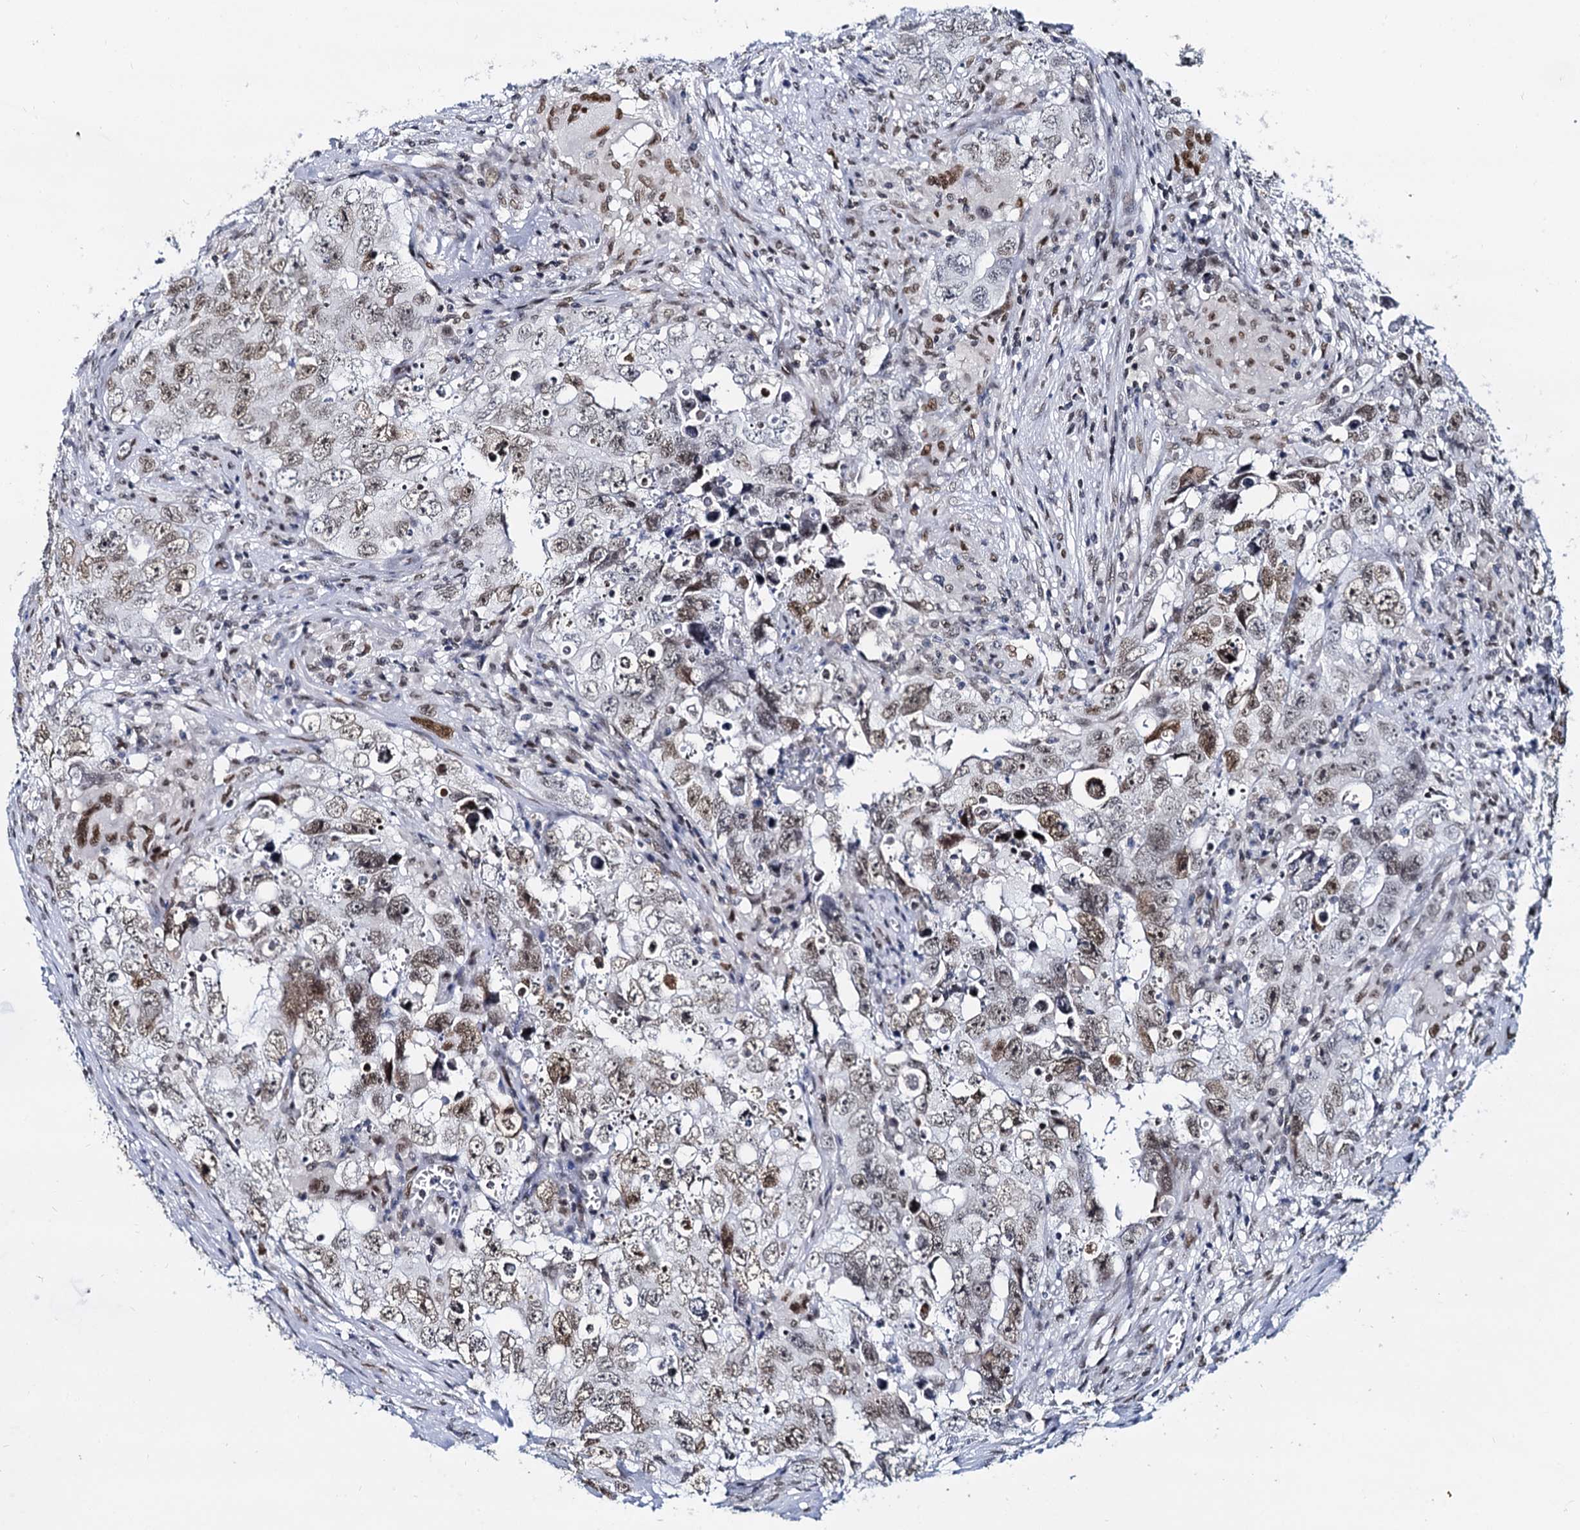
{"staining": {"intensity": "weak", "quantity": ">75%", "location": "nuclear"}, "tissue": "testis cancer", "cell_type": "Tumor cells", "image_type": "cancer", "snomed": [{"axis": "morphology", "description": "Seminoma, NOS"}, {"axis": "morphology", "description": "Carcinoma, Embryonal, NOS"}, {"axis": "topography", "description": "Testis"}], "caption": "Human embryonal carcinoma (testis) stained with a brown dye exhibits weak nuclear positive positivity in approximately >75% of tumor cells.", "gene": "CMAS", "patient": {"sex": "male", "age": 43}}